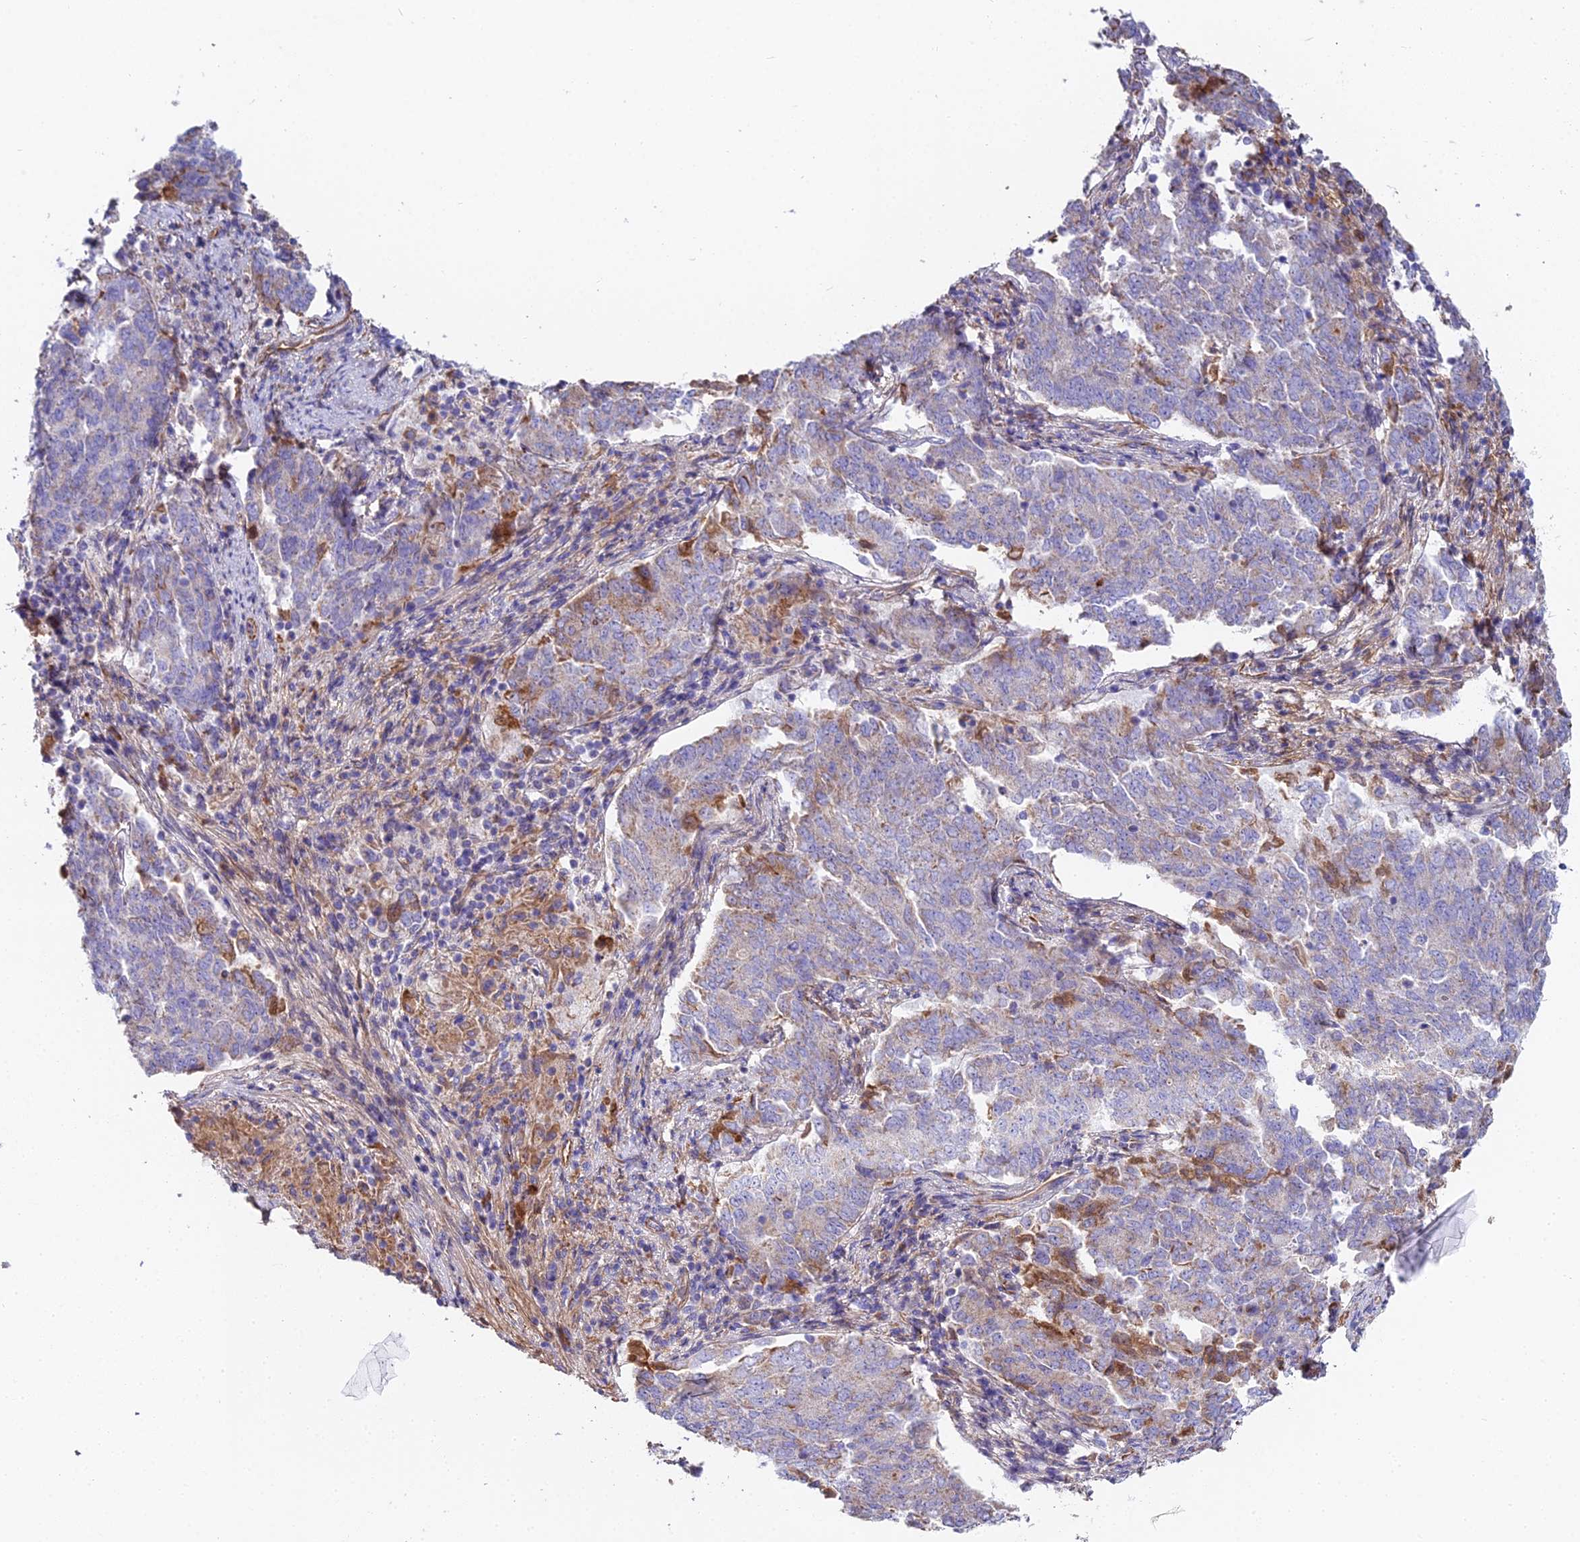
{"staining": {"intensity": "moderate", "quantity": "<25%", "location": "cytoplasmic/membranous"}, "tissue": "endometrial cancer", "cell_type": "Tumor cells", "image_type": "cancer", "snomed": [{"axis": "morphology", "description": "Adenocarcinoma, NOS"}, {"axis": "topography", "description": "Endometrium"}], "caption": "Tumor cells demonstrate low levels of moderate cytoplasmic/membranous staining in approximately <25% of cells in endometrial adenocarcinoma.", "gene": "BEX4", "patient": {"sex": "female", "age": 80}}